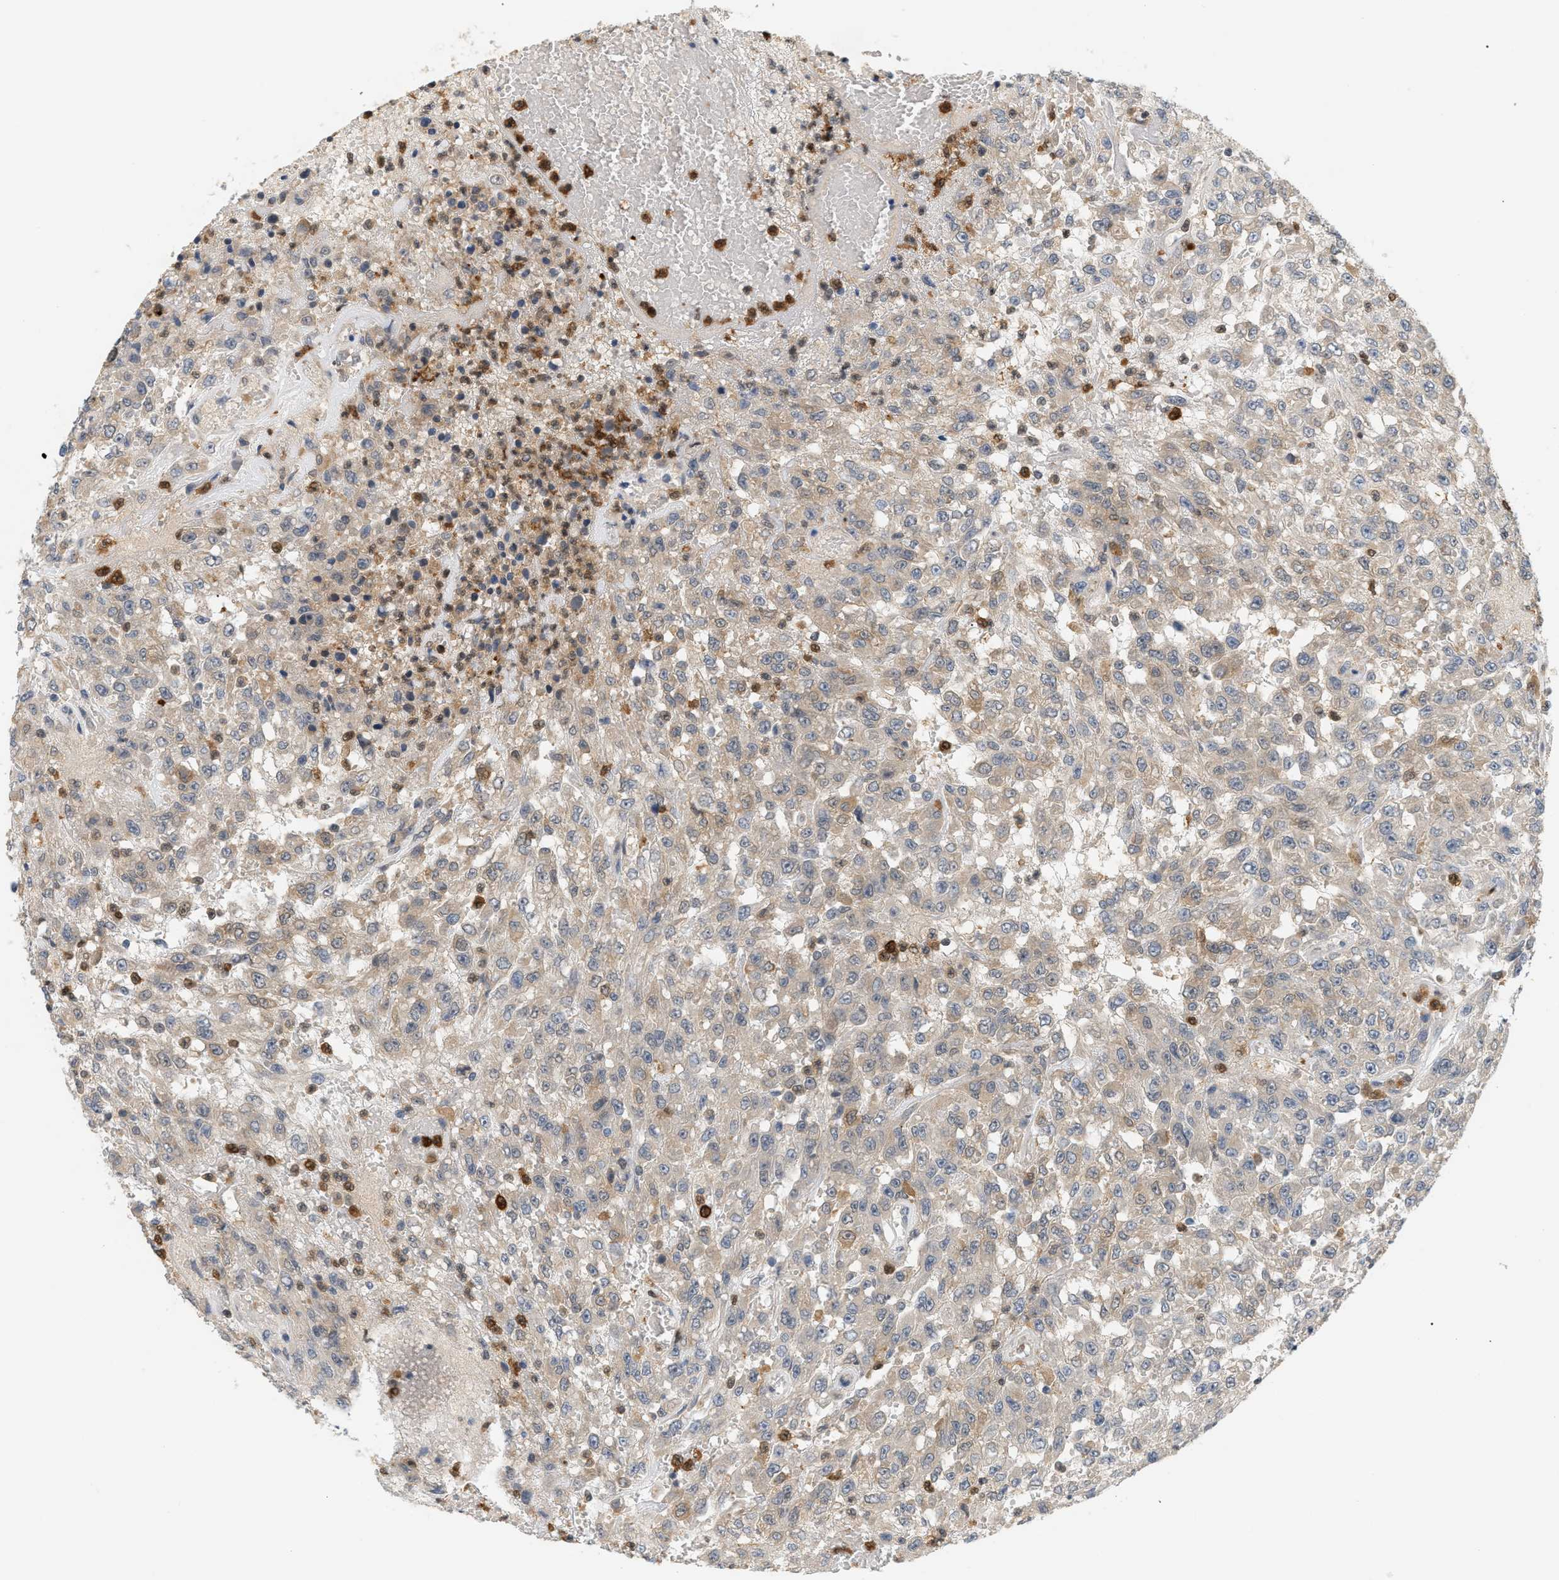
{"staining": {"intensity": "weak", "quantity": ">75%", "location": "cytoplasmic/membranous"}, "tissue": "urothelial cancer", "cell_type": "Tumor cells", "image_type": "cancer", "snomed": [{"axis": "morphology", "description": "Urothelial carcinoma, High grade"}, {"axis": "topography", "description": "Urinary bladder"}], "caption": "The micrograph shows staining of urothelial carcinoma (high-grade), revealing weak cytoplasmic/membranous protein staining (brown color) within tumor cells.", "gene": "PYCARD", "patient": {"sex": "male", "age": 46}}